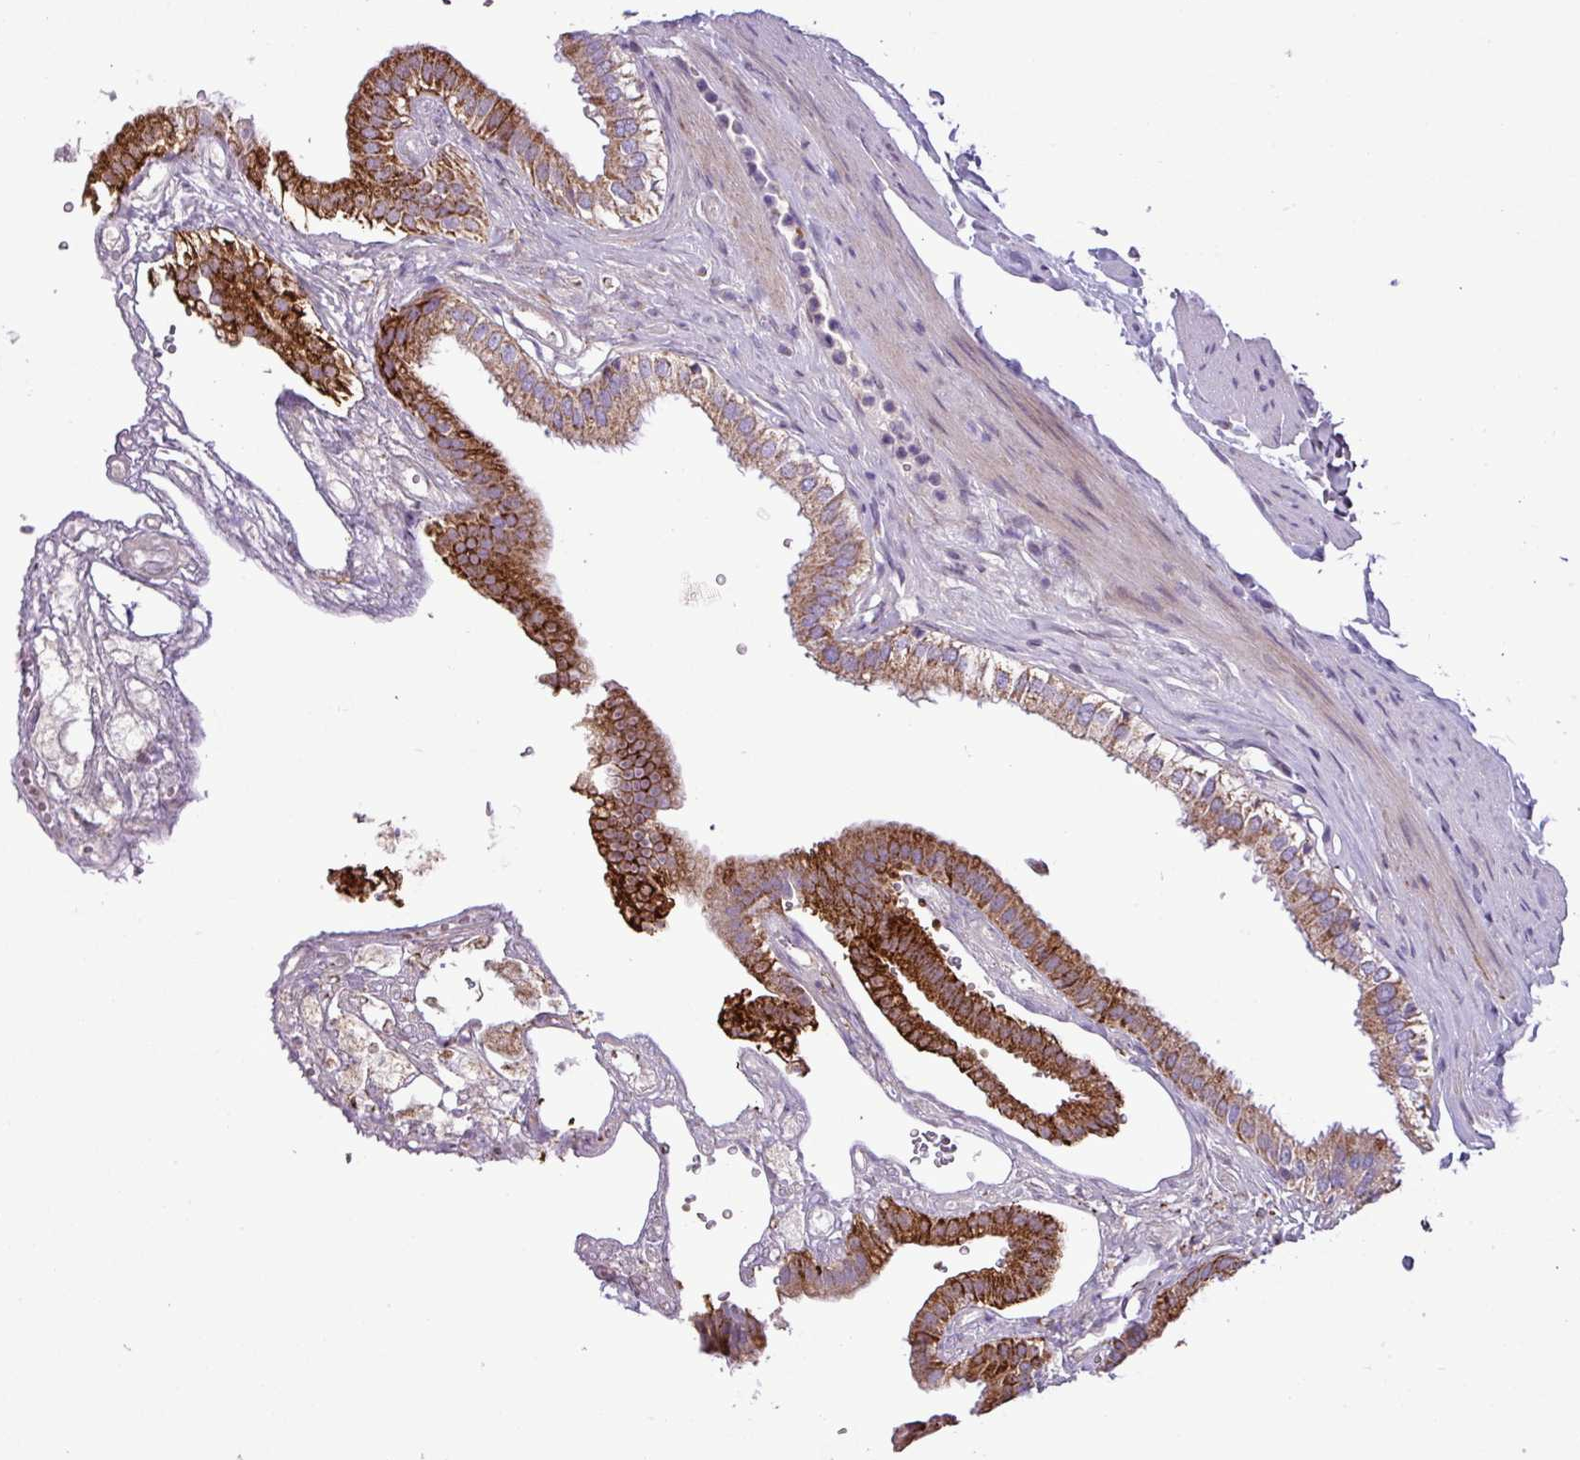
{"staining": {"intensity": "strong", "quantity": ">75%", "location": "cytoplasmic/membranous"}, "tissue": "gallbladder", "cell_type": "Glandular cells", "image_type": "normal", "snomed": [{"axis": "morphology", "description": "Normal tissue, NOS"}, {"axis": "topography", "description": "Gallbladder"}], "caption": "The histopathology image reveals immunohistochemical staining of normal gallbladder. There is strong cytoplasmic/membranous staining is identified in approximately >75% of glandular cells.", "gene": "FAM183A", "patient": {"sex": "female", "age": 61}}